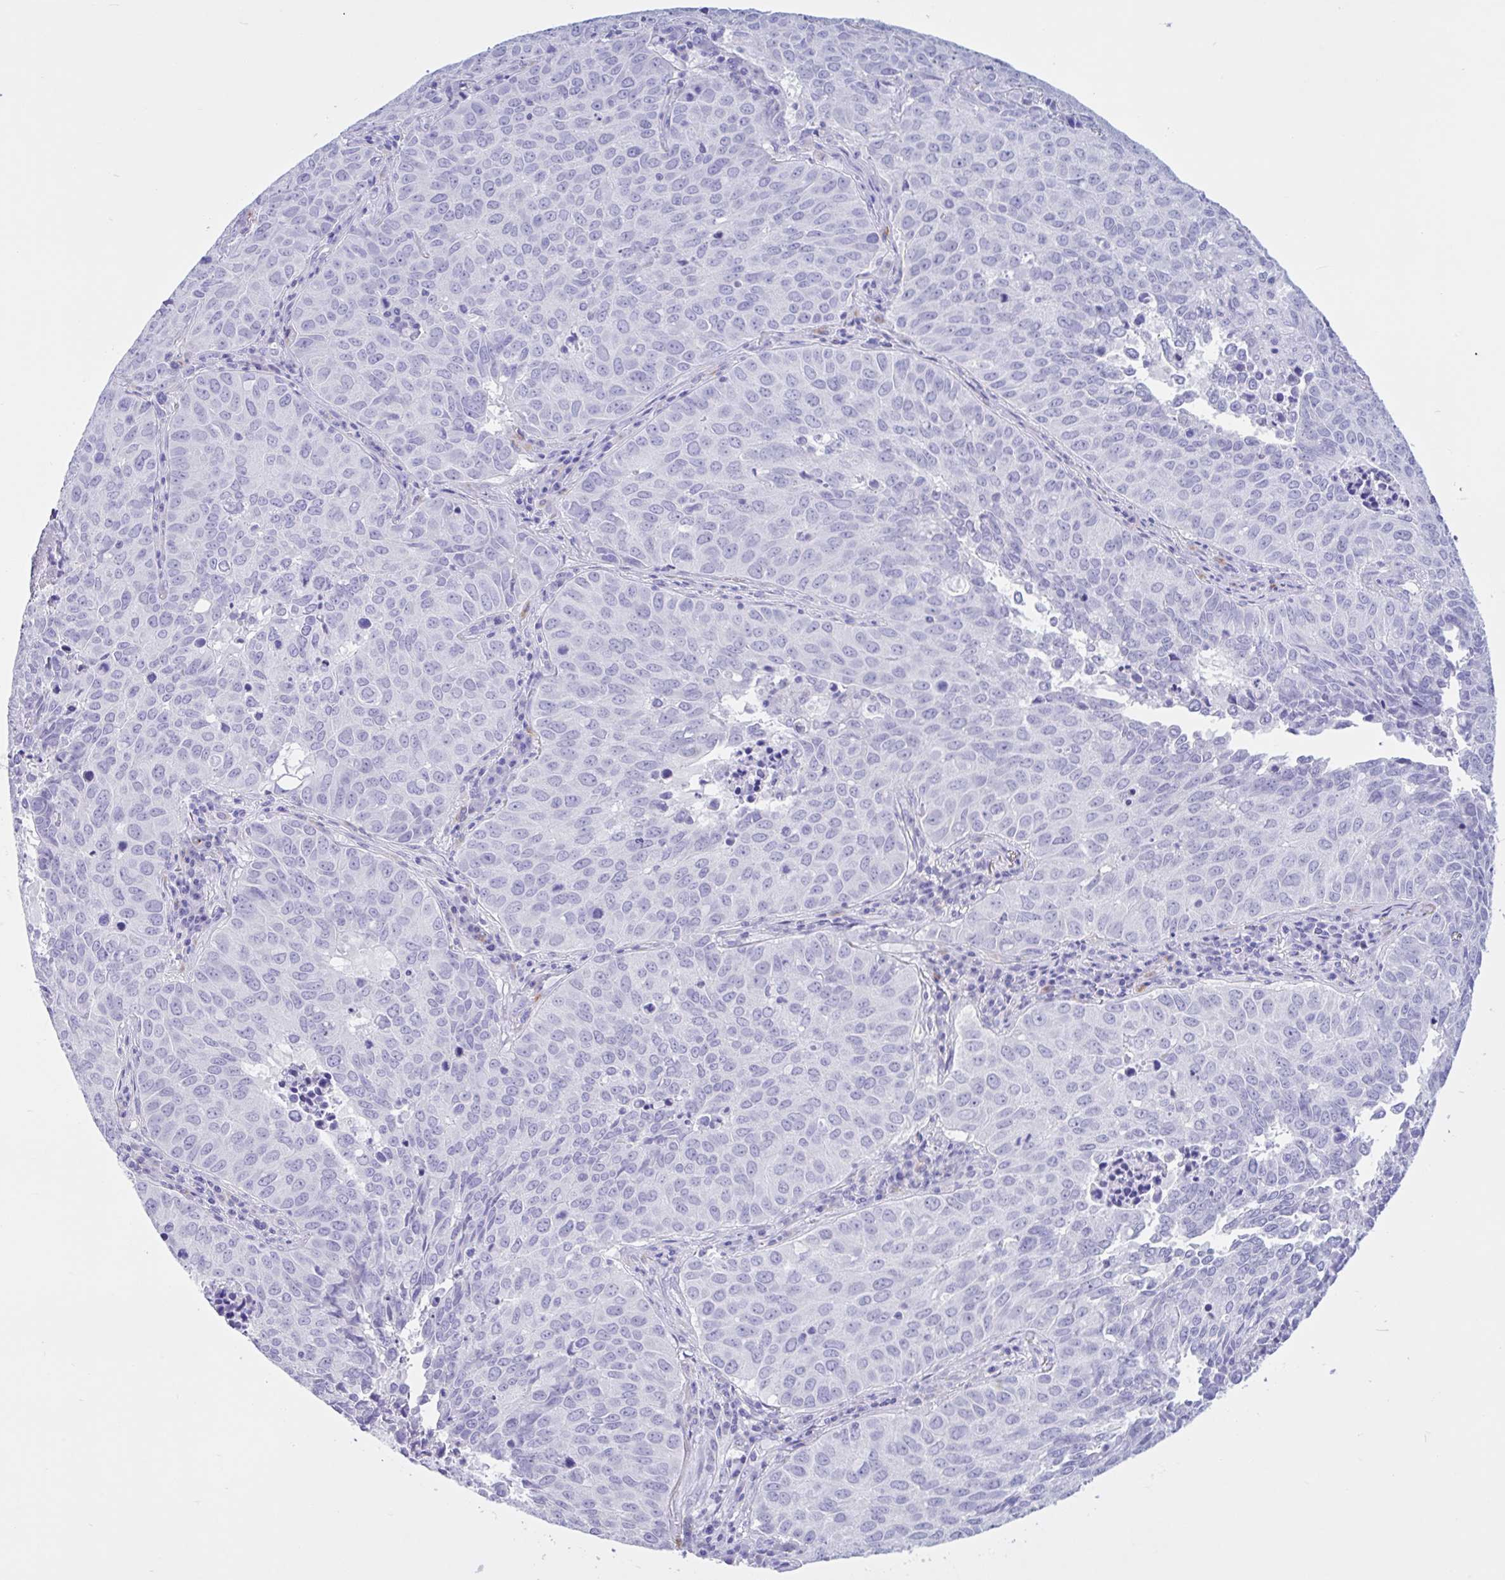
{"staining": {"intensity": "negative", "quantity": "none", "location": "none"}, "tissue": "lung cancer", "cell_type": "Tumor cells", "image_type": "cancer", "snomed": [{"axis": "morphology", "description": "Adenocarcinoma, NOS"}, {"axis": "topography", "description": "Lung"}], "caption": "Tumor cells are negative for protein expression in human lung cancer (adenocarcinoma).", "gene": "OR4N4", "patient": {"sex": "female", "age": 50}}